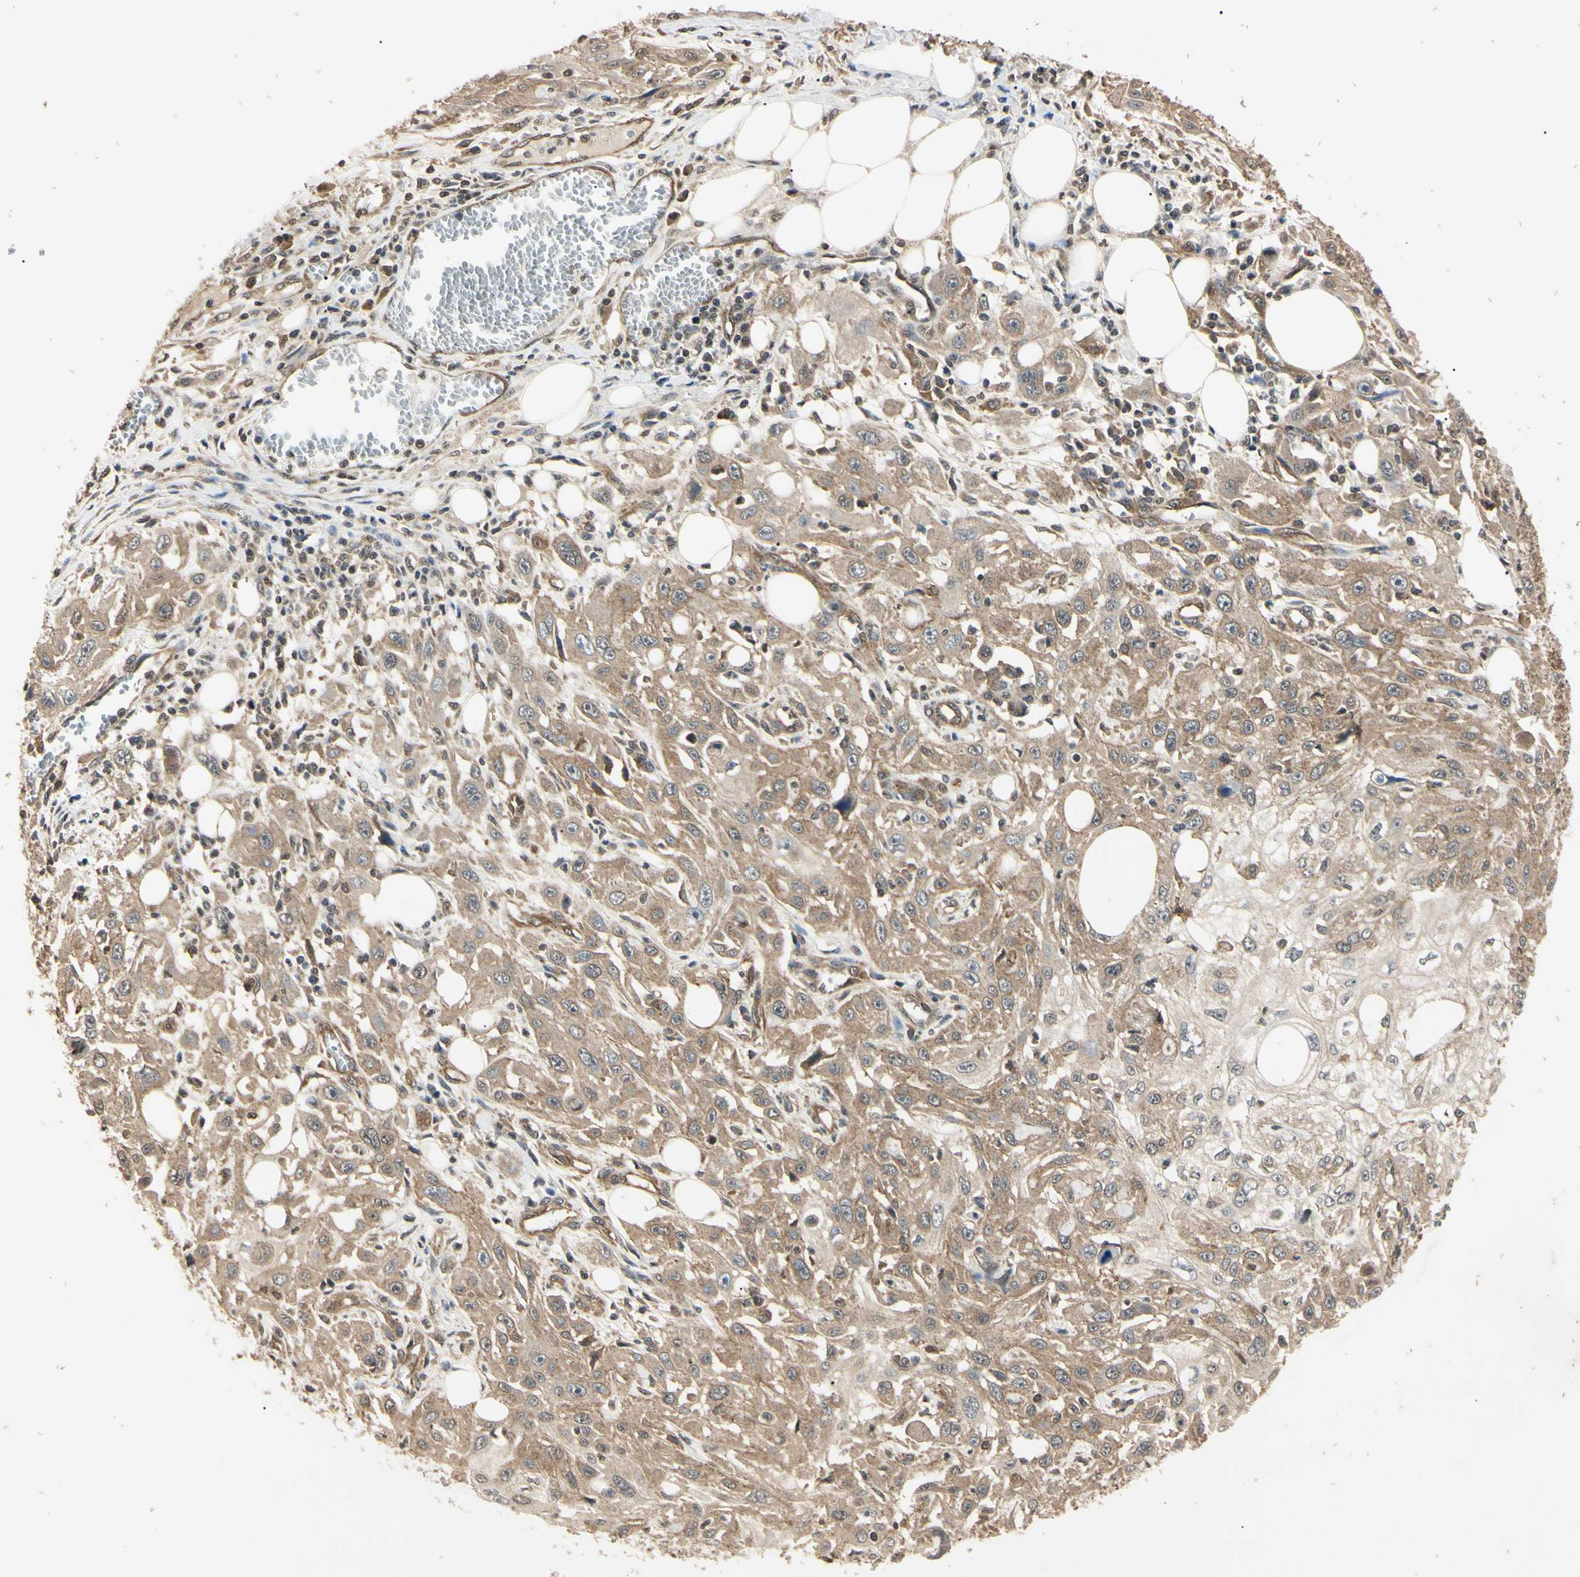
{"staining": {"intensity": "moderate", "quantity": "25%-75%", "location": "cytoplasmic/membranous"}, "tissue": "skin cancer", "cell_type": "Tumor cells", "image_type": "cancer", "snomed": [{"axis": "morphology", "description": "Squamous cell carcinoma, NOS"}, {"axis": "topography", "description": "Skin"}], "caption": "This is a histology image of immunohistochemistry staining of skin cancer (squamous cell carcinoma), which shows moderate staining in the cytoplasmic/membranous of tumor cells.", "gene": "EPN1", "patient": {"sex": "male", "age": 75}}